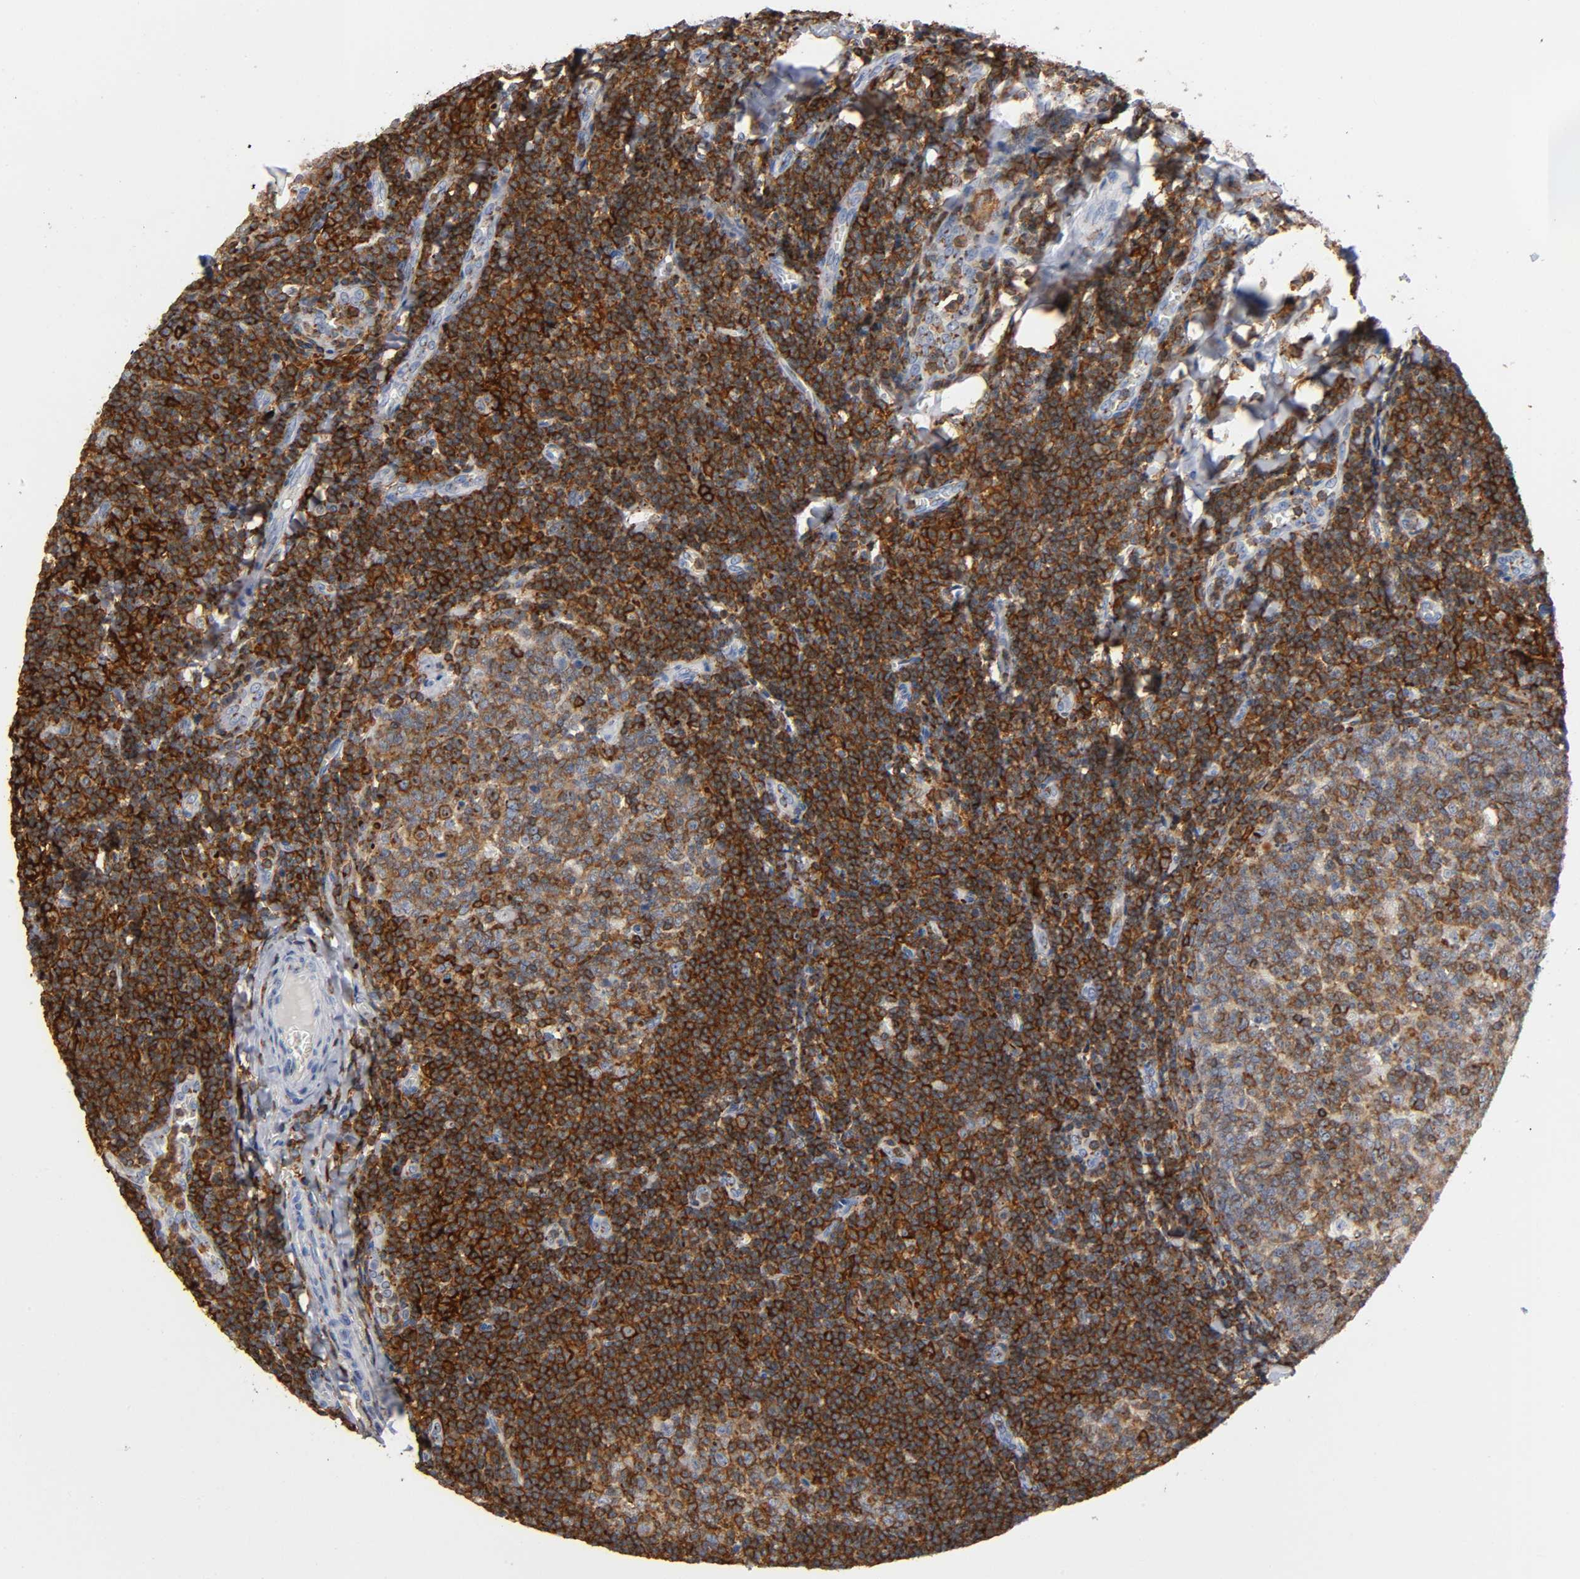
{"staining": {"intensity": "moderate", "quantity": ">75%", "location": "cytoplasmic/membranous"}, "tissue": "tonsil", "cell_type": "Germinal center cells", "image_type": "normal", "snomed": [{"axis": "morphology", "description": "Normal tissue, NOS"}, {"axis": "topography", "description": "Tonsil"}], "caption": "Germinal center cells reveal medium levels of moderate cytoplasmic/membranous staining in approximately >75% of cells in unremarkable tonsil. The staining was performed using DAB to visualize the protein expression in brown, while the nuclei were stained in blue with hematoxylin (Magnification: 20x).", "gene": "CAPN10", "patient": {"sex": "male", "age": 31}}